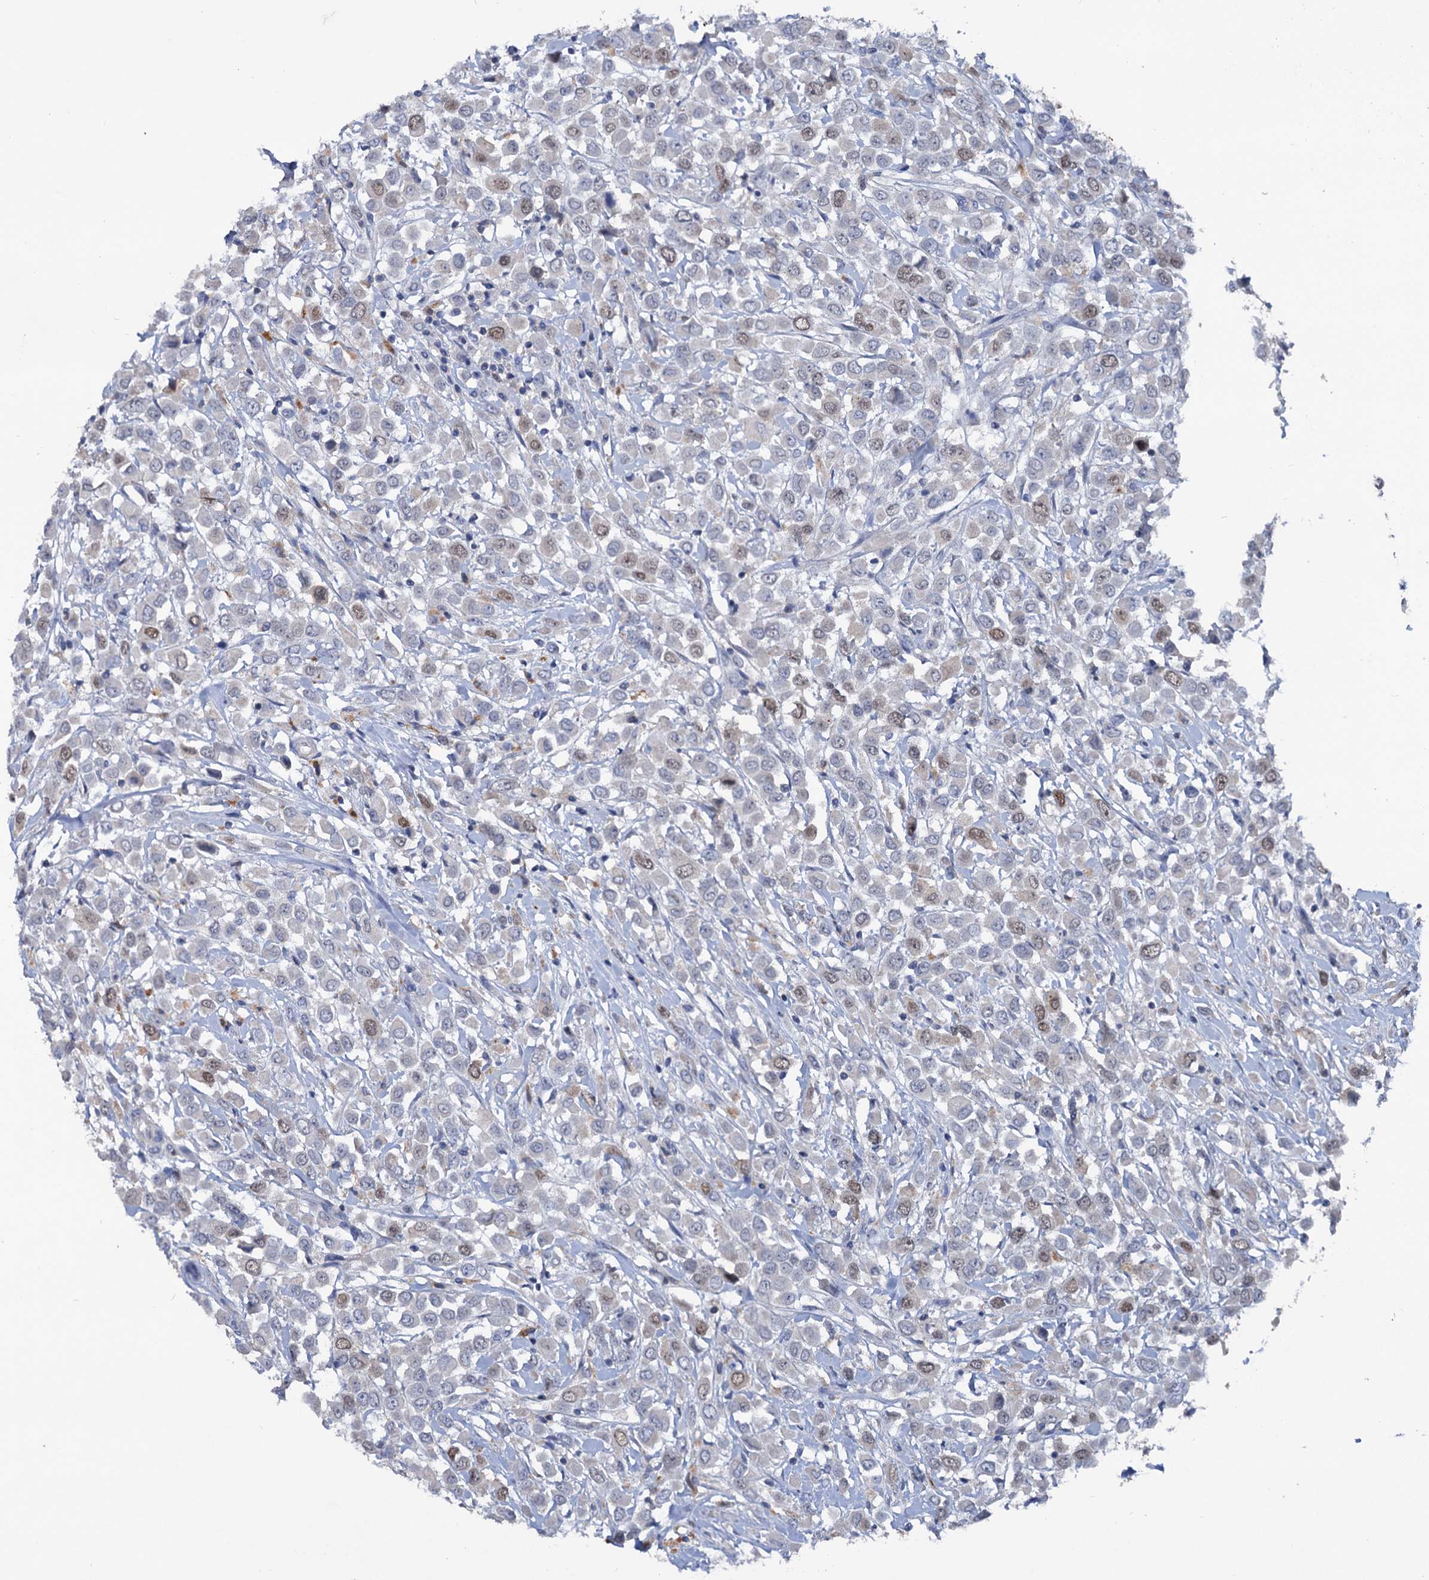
{"staining": {"intensity": "weak", "quantity": "<25%", "location": "nuclear"}, "tissue": "breast cancer", "cell_type": "Tumor cells", "image_type": "cancer", "snomed": [{"axis": "morphology", "description": "Duct carcinoma"}, {"axis": "topography", "description": "Breast"}], "caption": "The immunohistochemistry (IHC) image has no significant positivity in tumor cells of infiltrating ductal carcinoma (breast) tissue.", "gene": "FAM111B", "patient": {"sex": "female", "age": 61}}